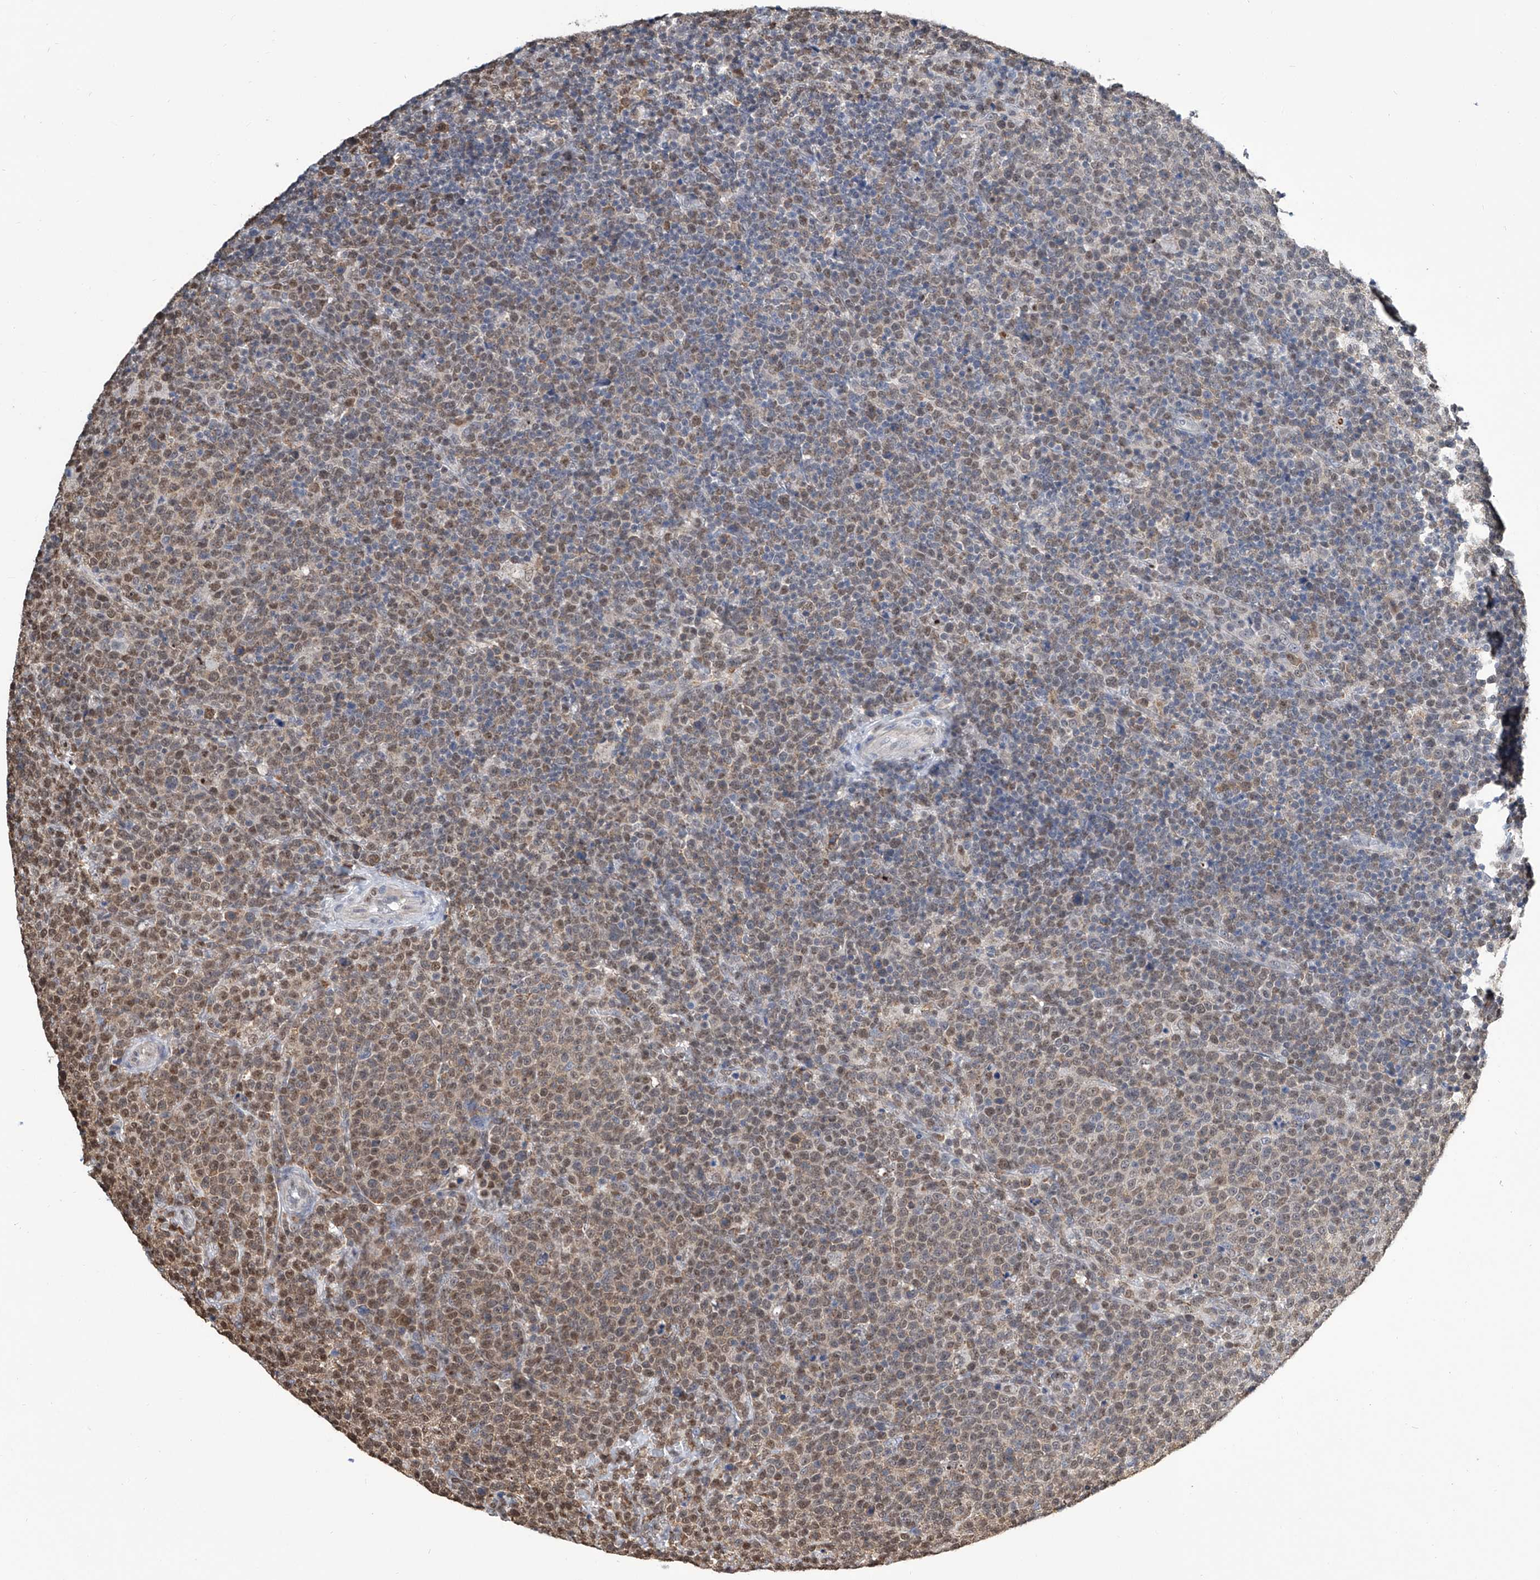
{"staining": {"intensity": "moderate", "quantity": "25%-75%", "location": "cytoplasmic/membranous,nuclear"}, "tissue": "lymphoma", "cell_type": "Tumor cells", "image_type": "cancer", "snomed": [{"axis": "morphology", "description": "Malignant lymphoma, non-Hodgkin's type, High grade"}, {"axis": "topography", "description": "Lymph node"}], "caption": "Immunohistochemistry photomicrograph of neoplastic tissue: human malignant lymphoma, non-Hodgkin's type (high-grade) stained using immunohistochemistry demonstrates medium levels of moderate protein expression localized specifically in the cytoplasmic/membranous and nuclear of tumor cells, appearing as a cytoplasmic/membranous and nuclear brown color.", "gene": "SREBF2", "patient": {"sex": "male", "age": 61}}